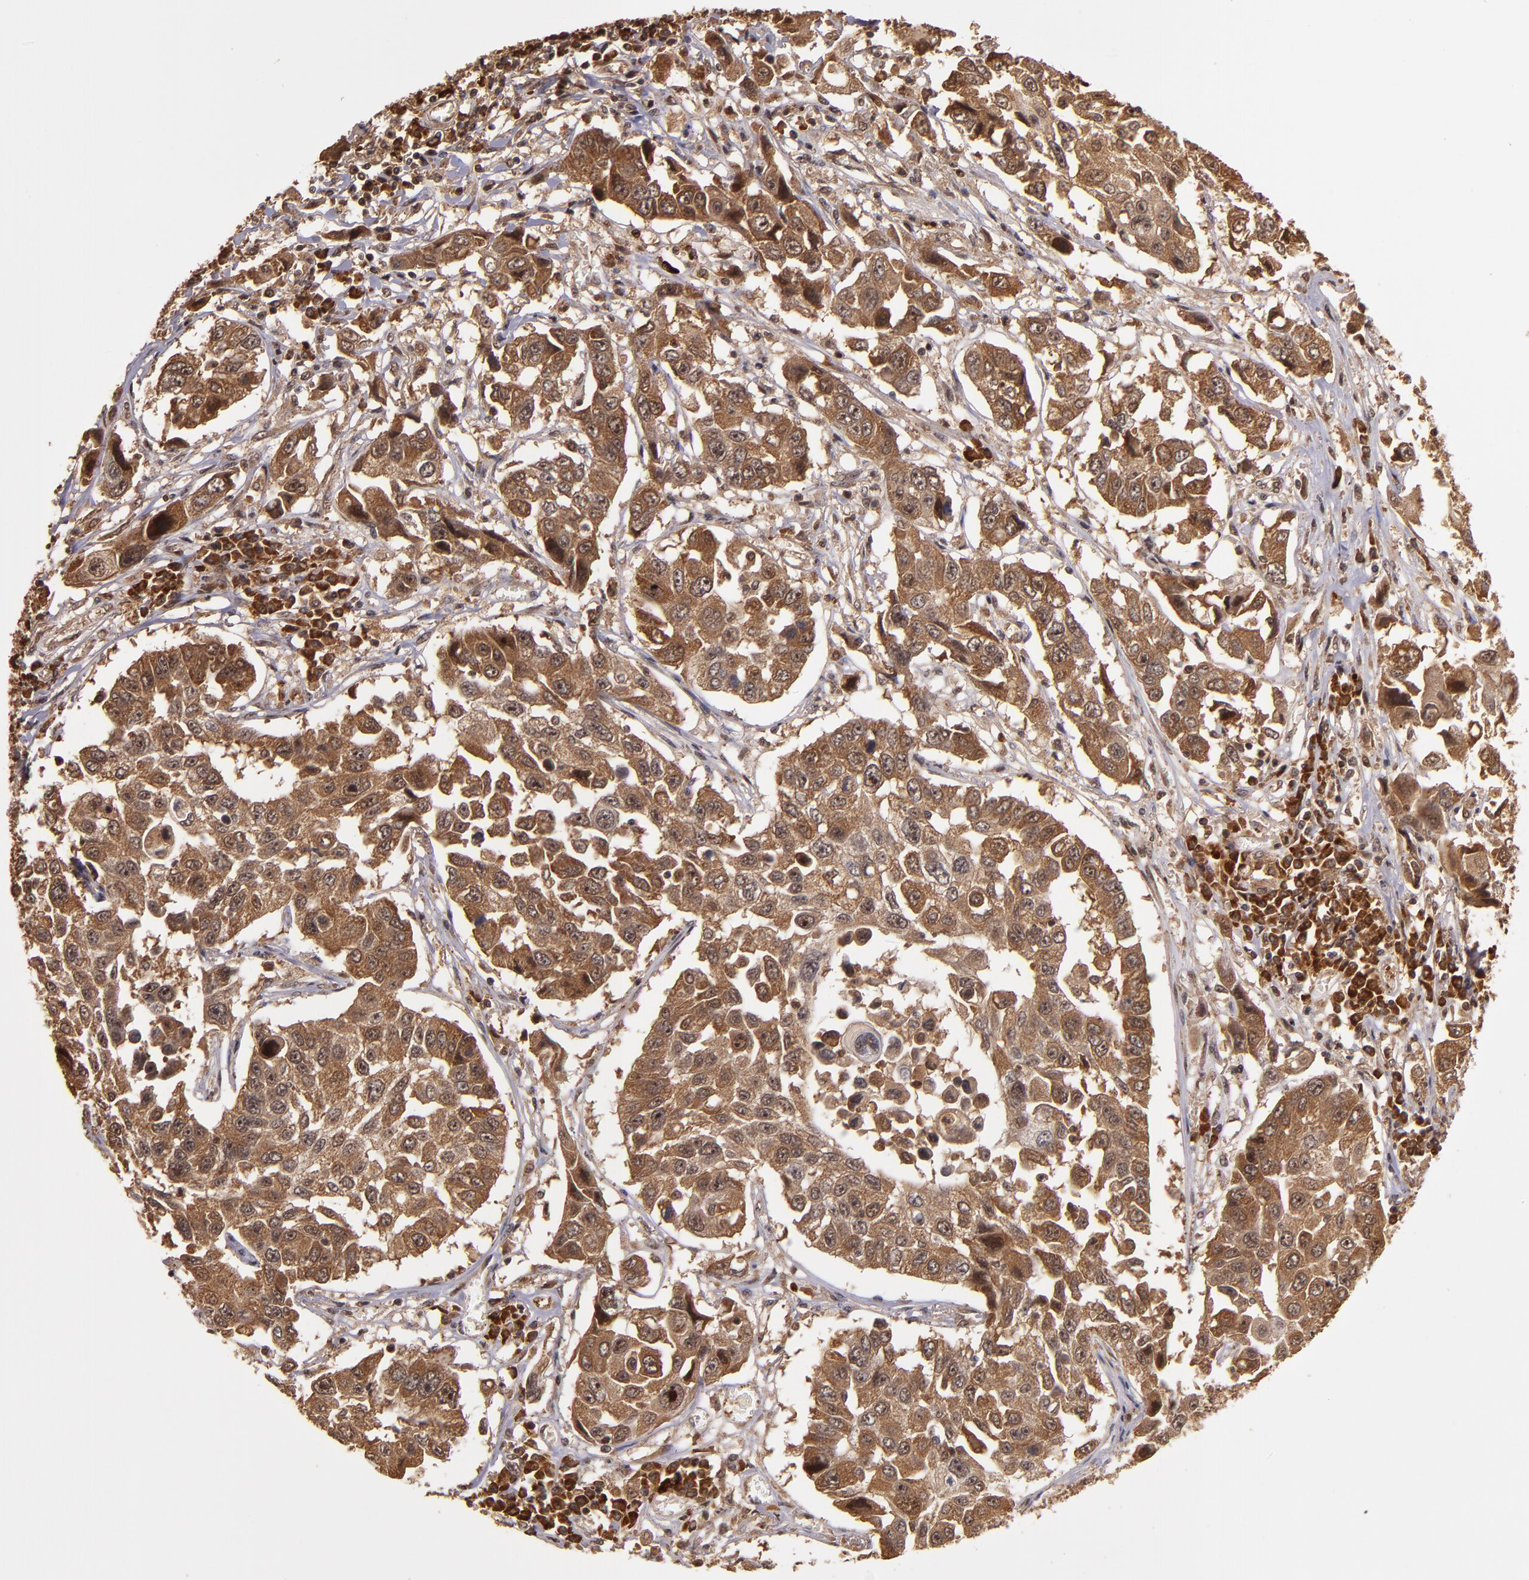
{"staining": {"intensity": "strong", "quantity": ">75%", "location": "cytoplasmic/membranous"}, "tissue": "lung cancer", "cell_type": "Tumor cells", "image_type": "cancer", "snomed": [{"axis": "morphology", "description": "Squamous cell carcinoma, NOS"}, {"axis": "topography", "description": "Lung"}], "caption": "Protein expression analysis of squamous cell carcinoma (lung) reveals strong cytoplasmic/membranous positivity in approximately >75% of tumor cells.", "gene": "RIOK3", "patient": {"sex": "male", "age": 71}}